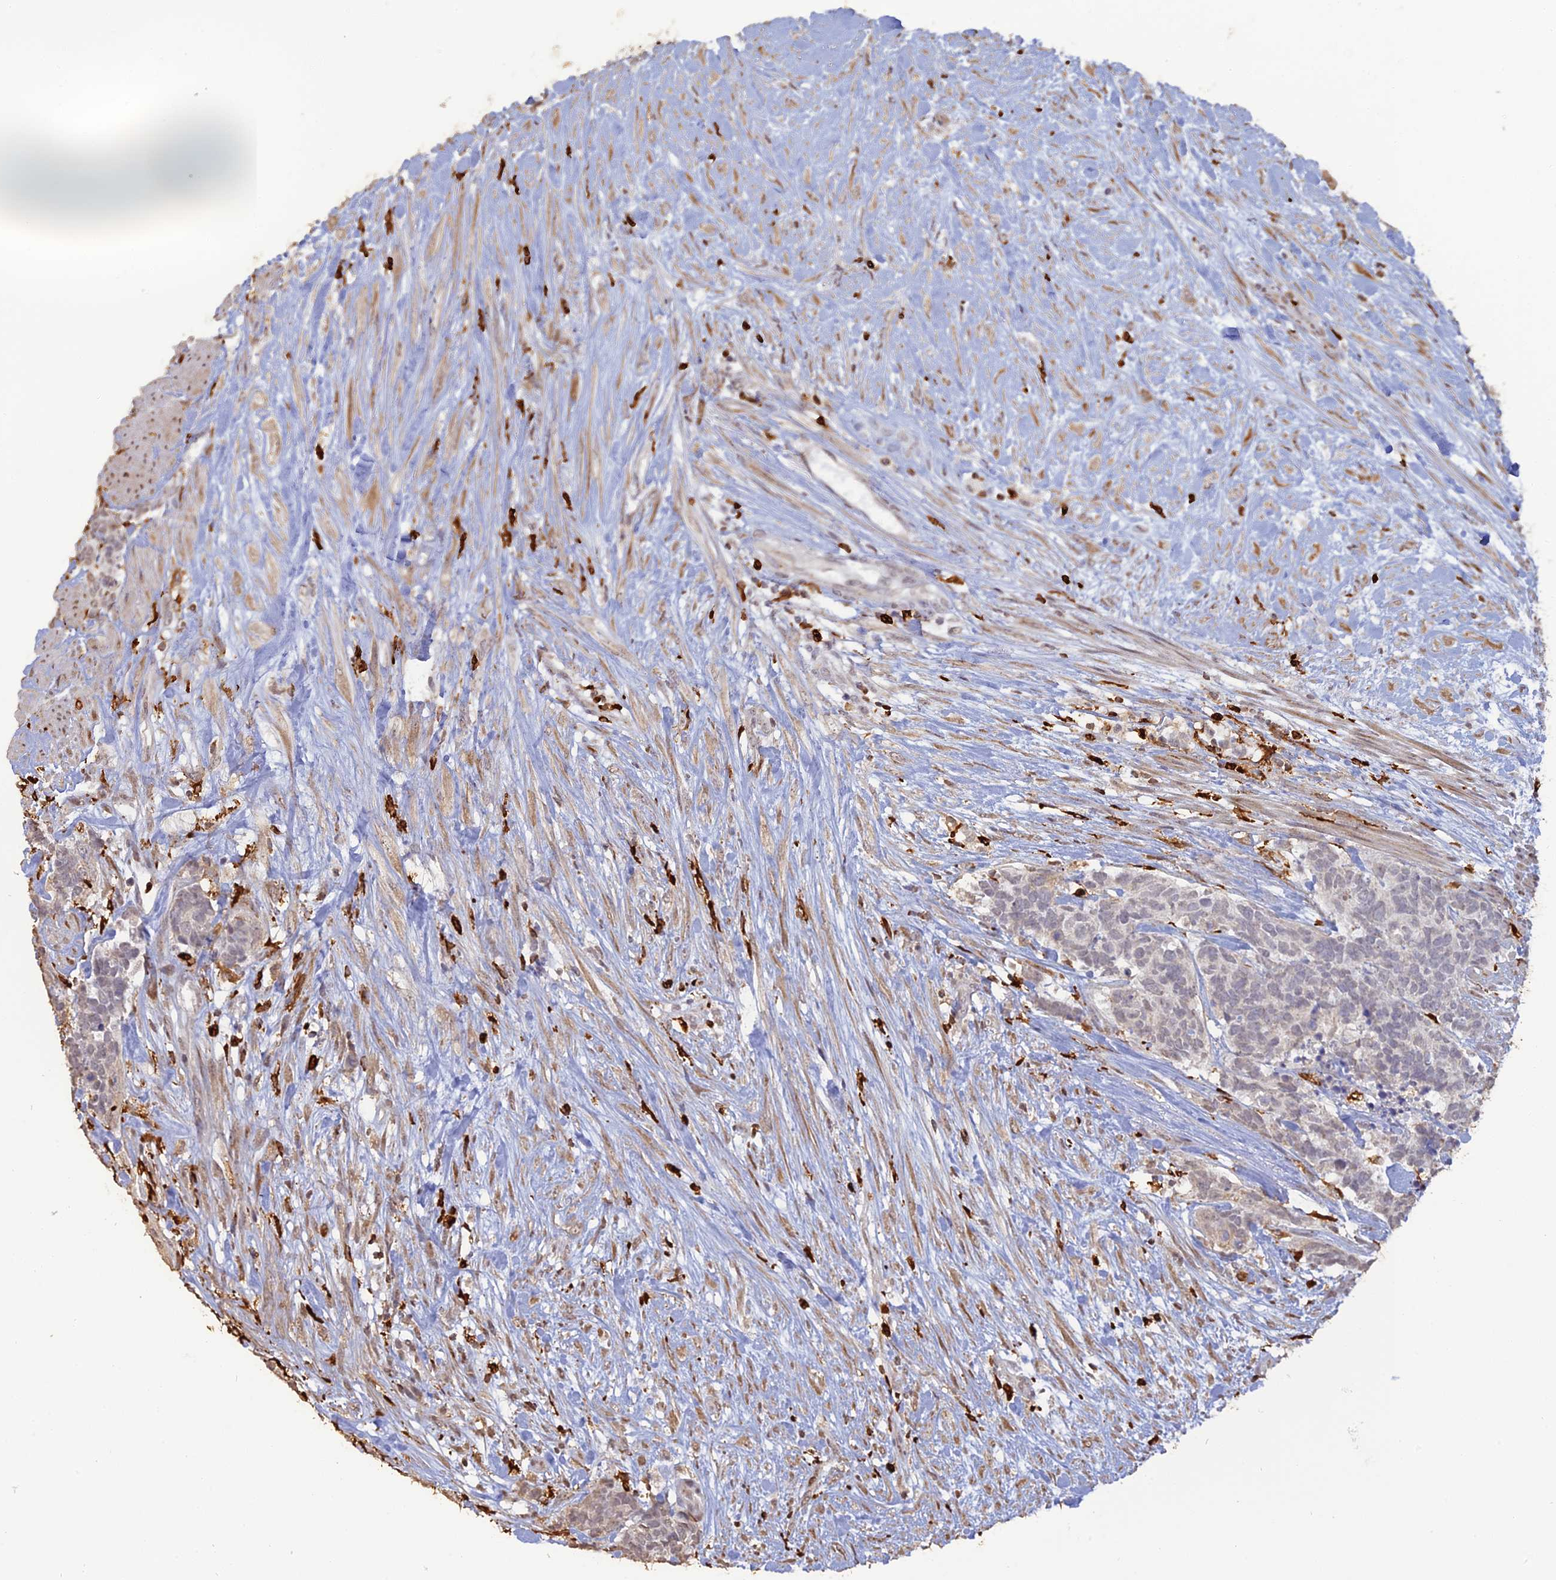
{"staining": {"intensity": "negative", "quantity": "none", "location": "none"}, "tissue": "carcinoid", "cell_type": "Tumor cells", "image_type": "cancer", "snomed": [{"axis": "morphology", "description": "Carcinoma, NOS"}, {"axis": "morphology", "description": "Carcinoid, malignant, NOS"}, {"axis": "topography", "description": "Prostate"}], "caption": "Carcinoid was stained to show a protein in brown. There is no significant staining in tumor cells.", "gene": "APOBR", "patient": {"sex": "male", "age": 57}}